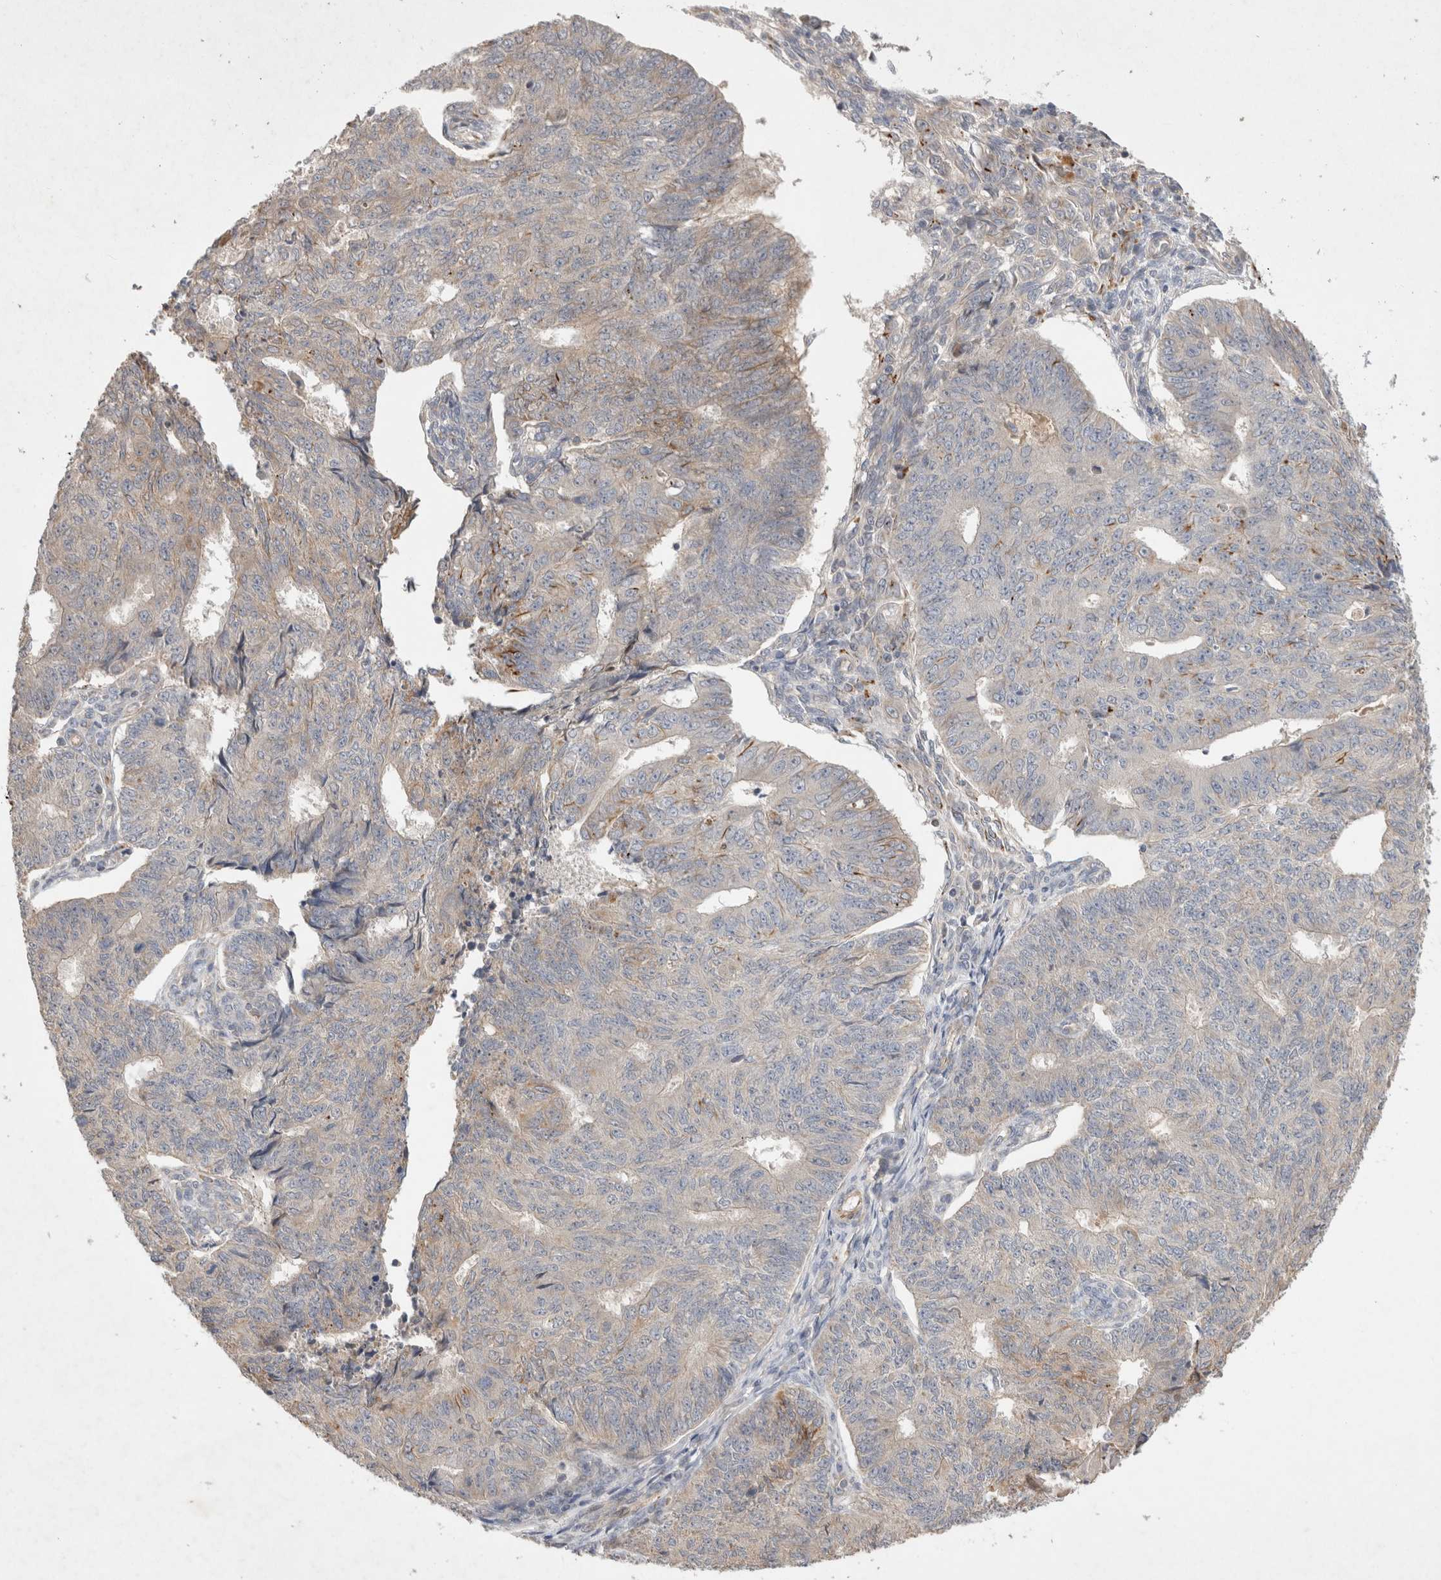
{"staining": {"intensity": "weak", "quantity": "<25%", "location": "cytoplasmic/membranous"}, "tissue": "endometrial cancer", "cell_type": "Tumor cells", "image_type": "cancer", "snomed": [{"axis": "morphology", "description": "Adenocarcinoma, NOS"}, {"axis": "topography", "description": "Endometrium"}], "caption": "IHC photomicrograph of neoplastic tissue: human endometrial cancer (adenocarcinoma) stained with DAB displays no significant protein positivity in tumor cells.", "gene": "NMU", "patient": {"sex": "female", "age": 32}}